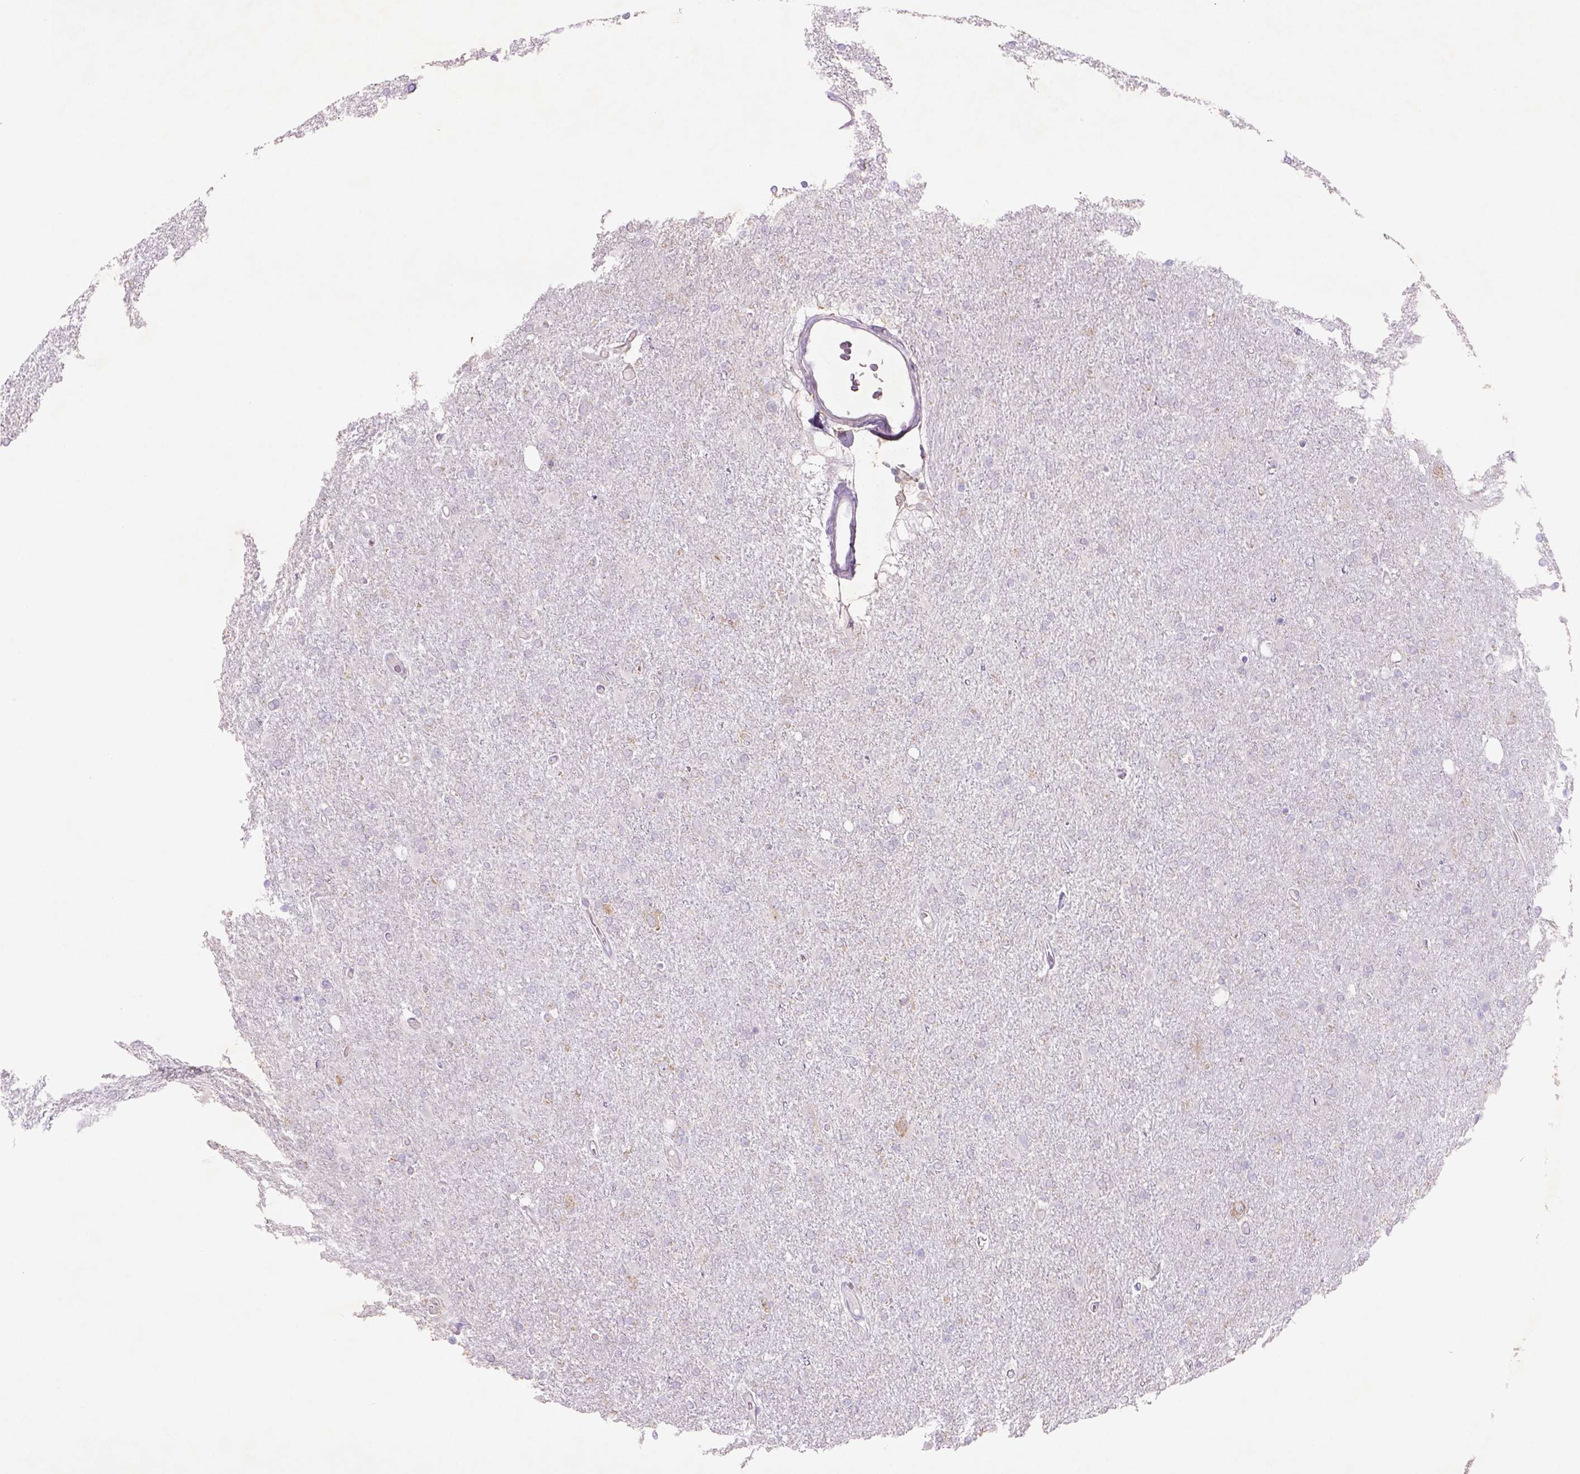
{"staining": {"intensity": "negative", "quantity": "none", "location": "none"}, "tissue": "glioma", "cell_type": "Tumor cells", "image_type": "cancer", "snomed": [{"axis": "morphology", "description": "Glioma, malignant, High grade"}, {"axis": "topography", "description": "Cerebral cortex"}], "caption": "IHC of glioma shows no staining in tumor cells. The staining was performed using DAB to visualize the protein expression in brown, while the nuclei were stained in blue with hematoxylin (Magnification: 20x).", "gene": "NAALAD2", "patient": {"sex": "male", "age": 70}}